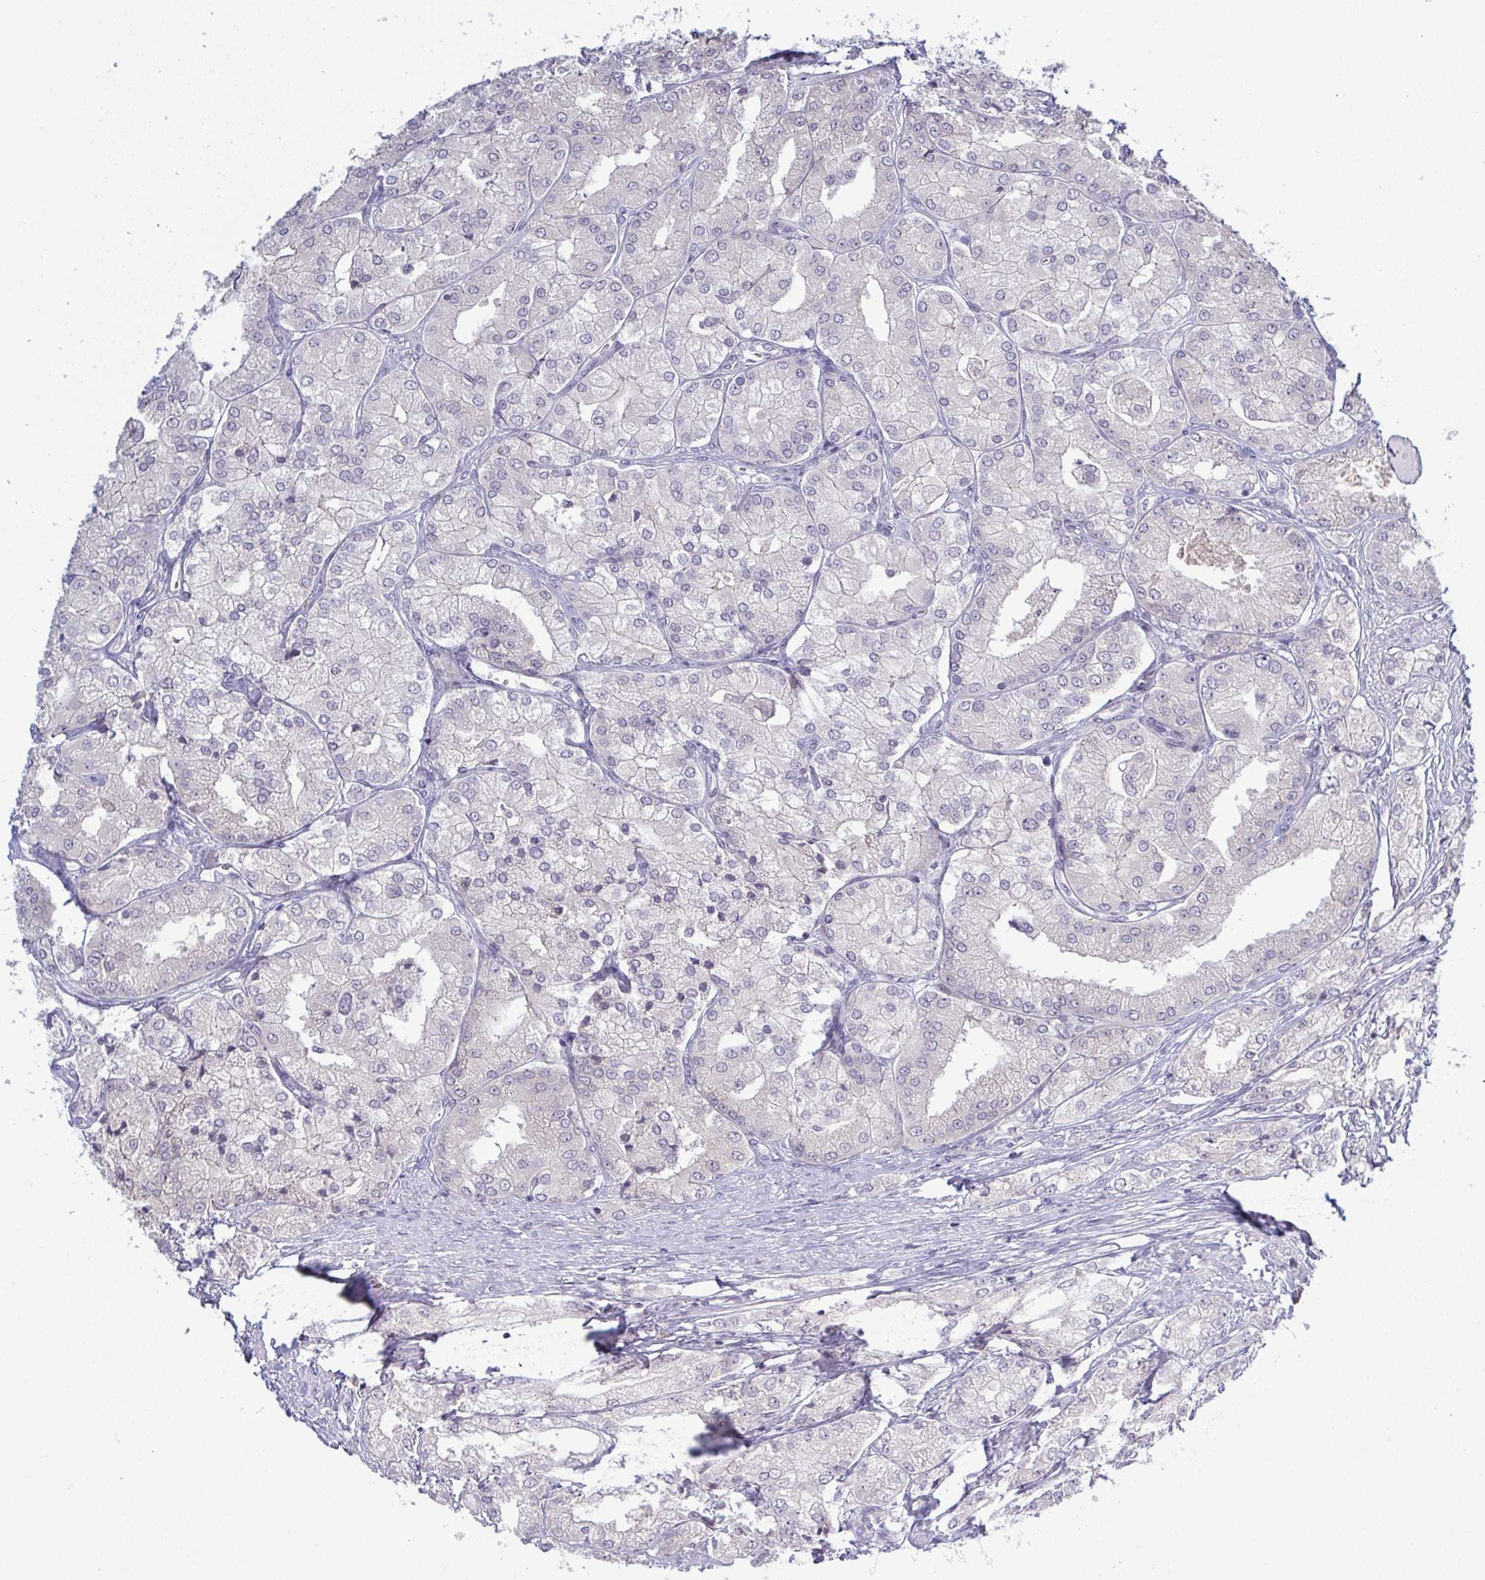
{"staining": {"intensity": "negative", "quantity": "none", "location": "none"}, "tissue": "prostate cancer", "cell_type": "Tumor cells", "image_type": "cancer", "snomed": [{"axis": "morphology", "description": "Adenocarcinoma, High grade"}, {"axis": "topography", "description": "Prostate"}], "caption": "Image shows no protein staining in tumor cells of prostate high-grade adenocarcinoma tissue.", "gene": "ZNF784", "patient": {"sex": "male", "age": 61}}